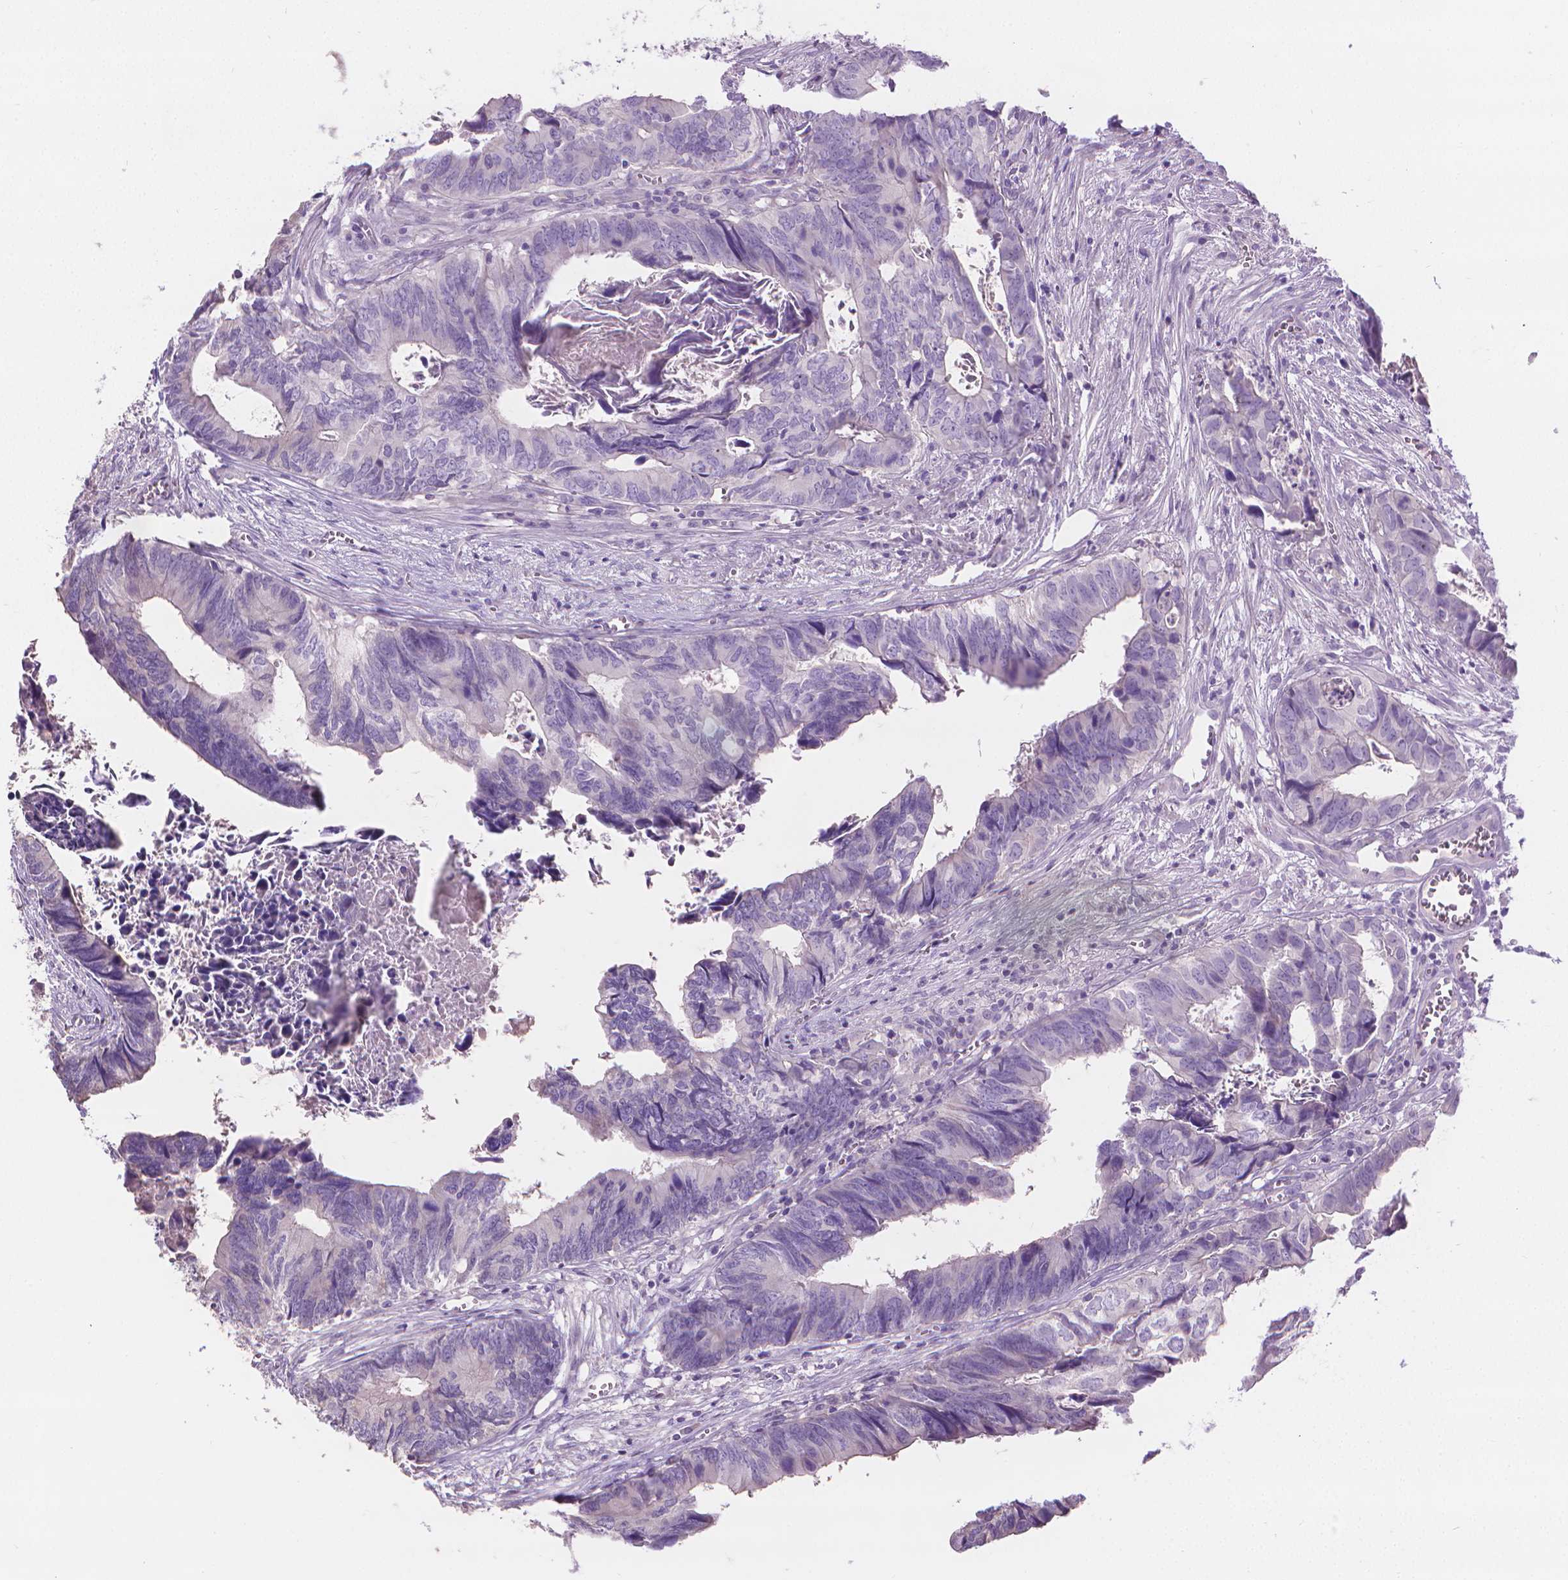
{"staining": {"intensity": "negative", "quantity": "none", "location": "none"}, "tissue": "colorectal cancer", "cell_type": "Tumor cells", "image_type": "cancer", "snomed": [{"axis": "morphology", "description": "Adenocarcinoma, NOS"}, {"axis": "topography", "description": "Colon"}], "caption": "The histopathology image shows no significant expression in tumor cells of colorectal adenocarcinoma.", "gene": "CABCOCO1", "patient": {"sex": "female", "age": 82}}